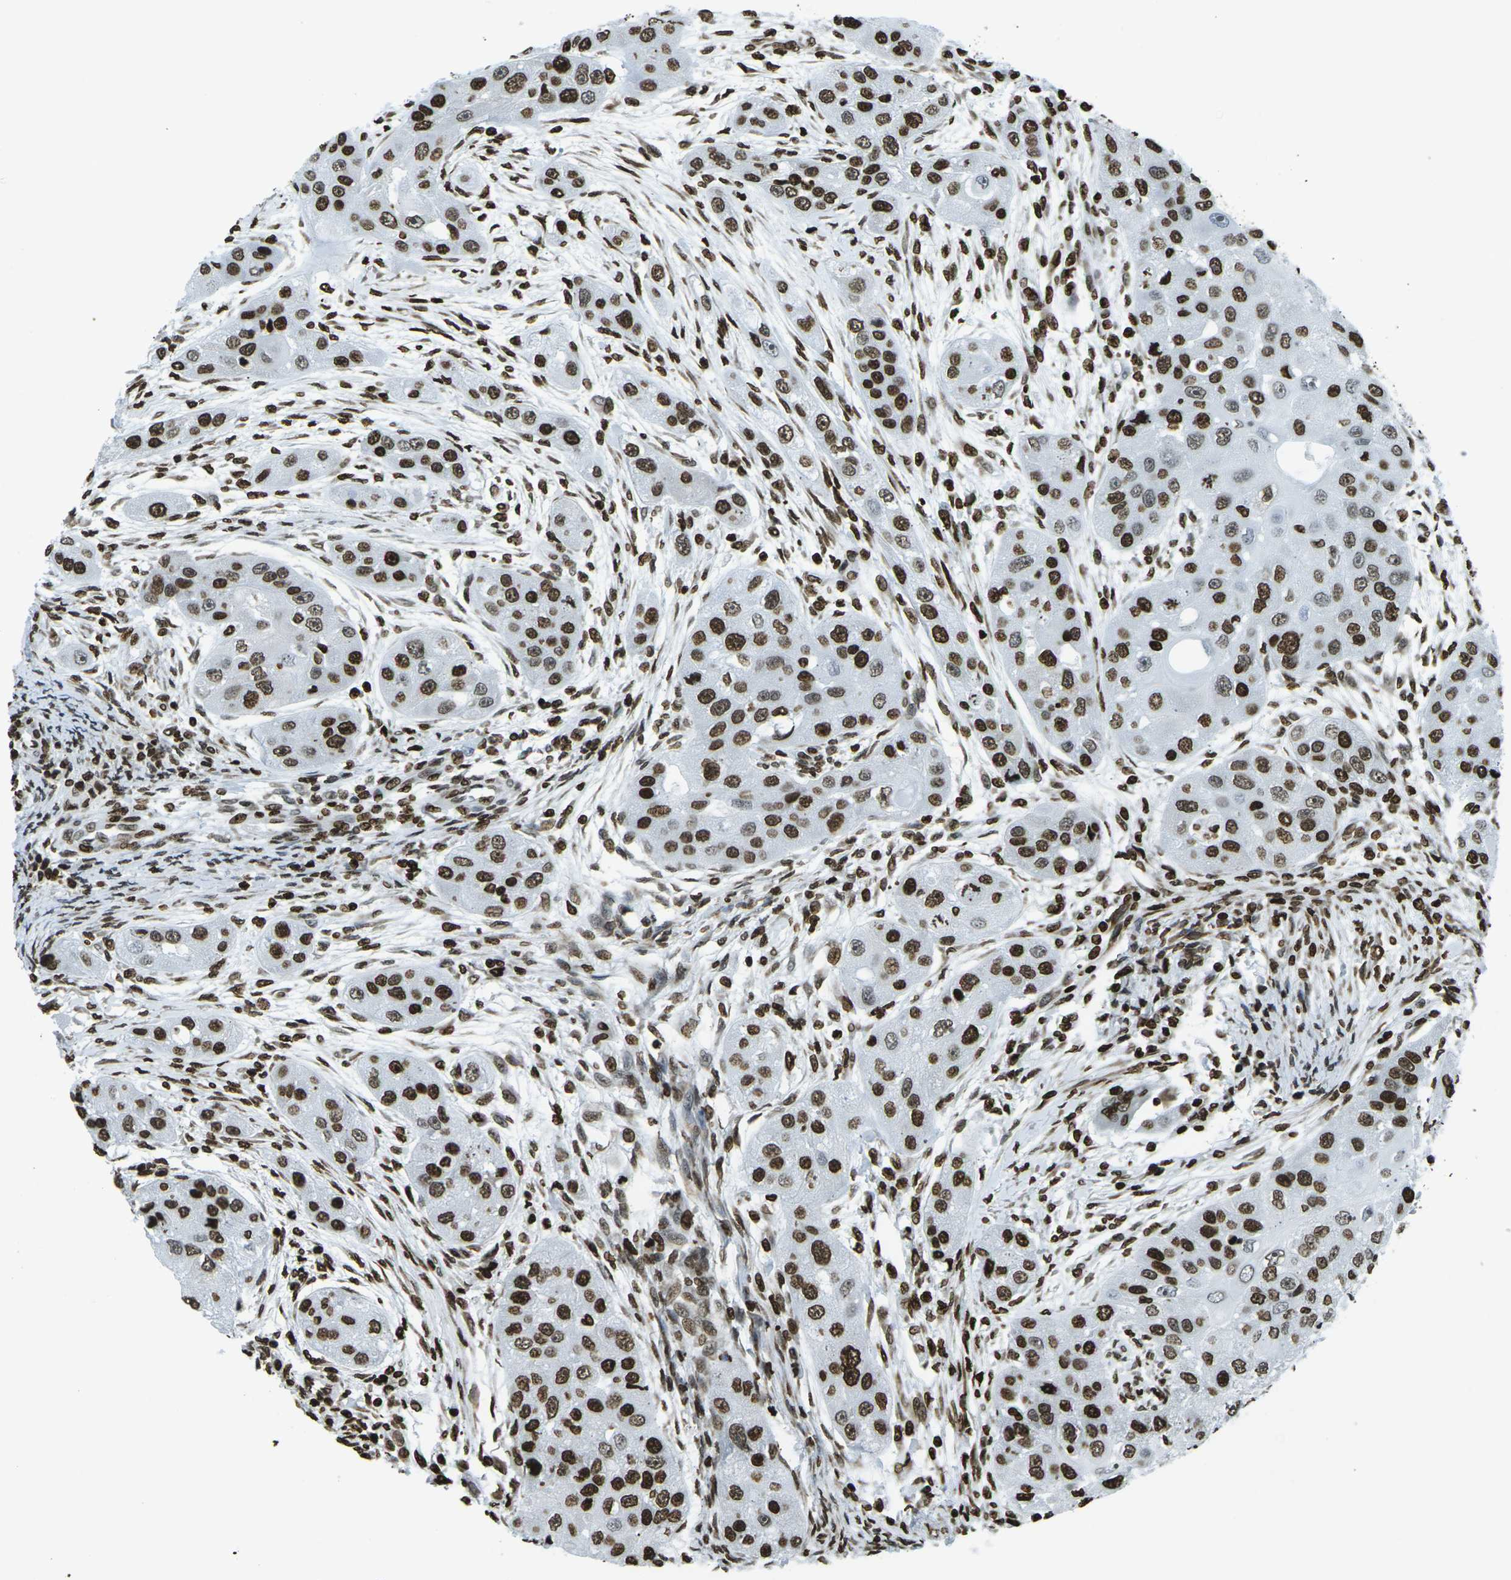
{"staining": {"intensity": "strong", "quantity": ">75%", "location": "nuclear"}, "tissue": "head and neck cancer", "cell_type": "Tumor cells", "image_type": "cancer", "snomed": [{"axis": "morphology", "description": "Normal tissue, NOS"}, {"axis": "morphology", "description": "Squamous cell carcinoma, NOS"}, {"axis": "topography", "description": "Skeletal muscle"}, {"axis": "topography", "description": "Head-Neck"}], "caption": "A brown stain highlights strong nuclear positivity of a protein in human head and neck squamous cell carcinoma tumor cells.", "gene": "H1-2", "patient": {"sex": "male", "age": 51}}